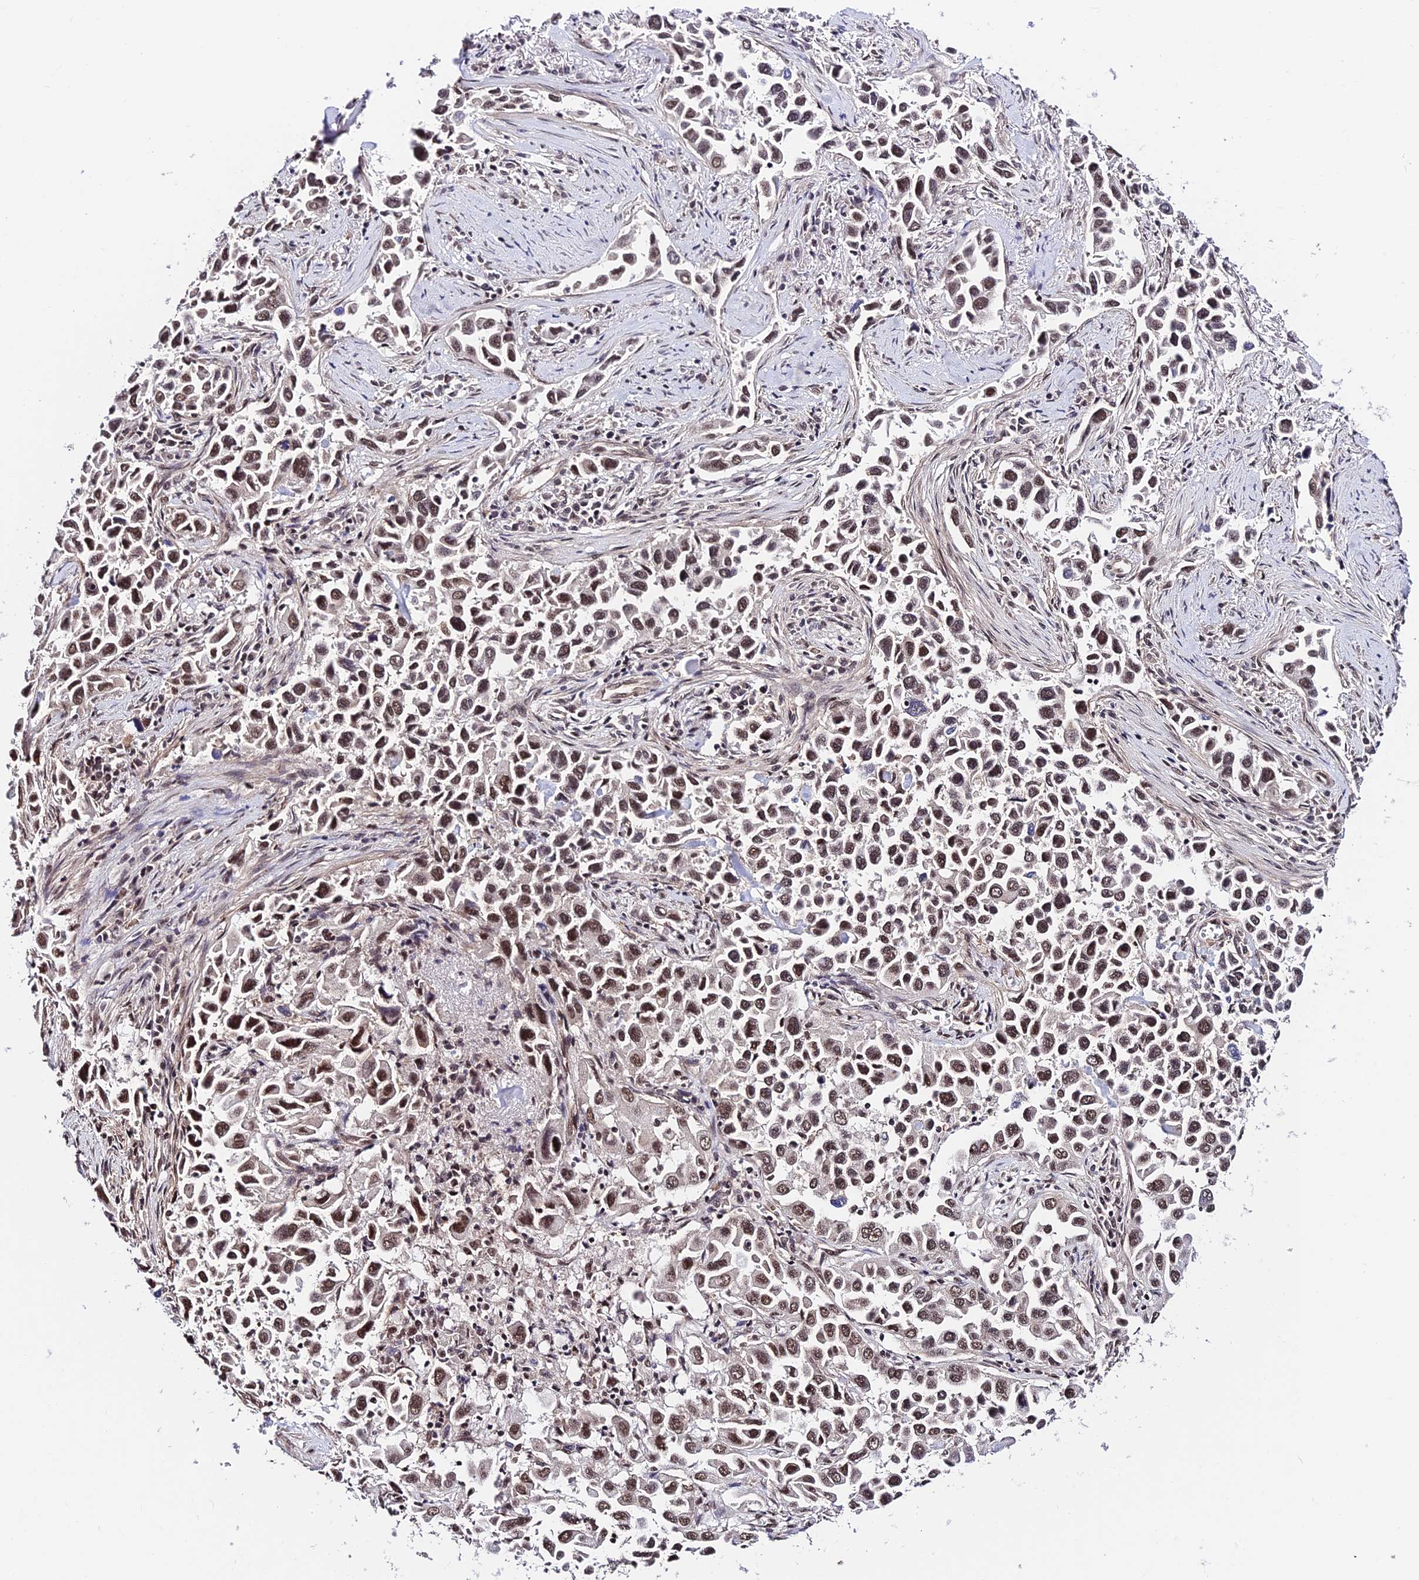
{"staining": {"intensity": "weak", "quantity": ">75%", "location": "nuclear"}, "tissue": "lung cancer", "cell_type": "Tumor cells", "image_type": "cancer", "snomed": [{"axis": "morphology", "description": "Adenocarcinoma, NOS"}, {"axis": "topography", "description": "Lung"}], "caption": "DAB immunohistochemical staining of human lung adenocarcinoma reveals weak nuclear protein staining in approximately >75% of tumor cells.", "gene": "RBM42", "patient": {"sex": "female", "age": 76}}